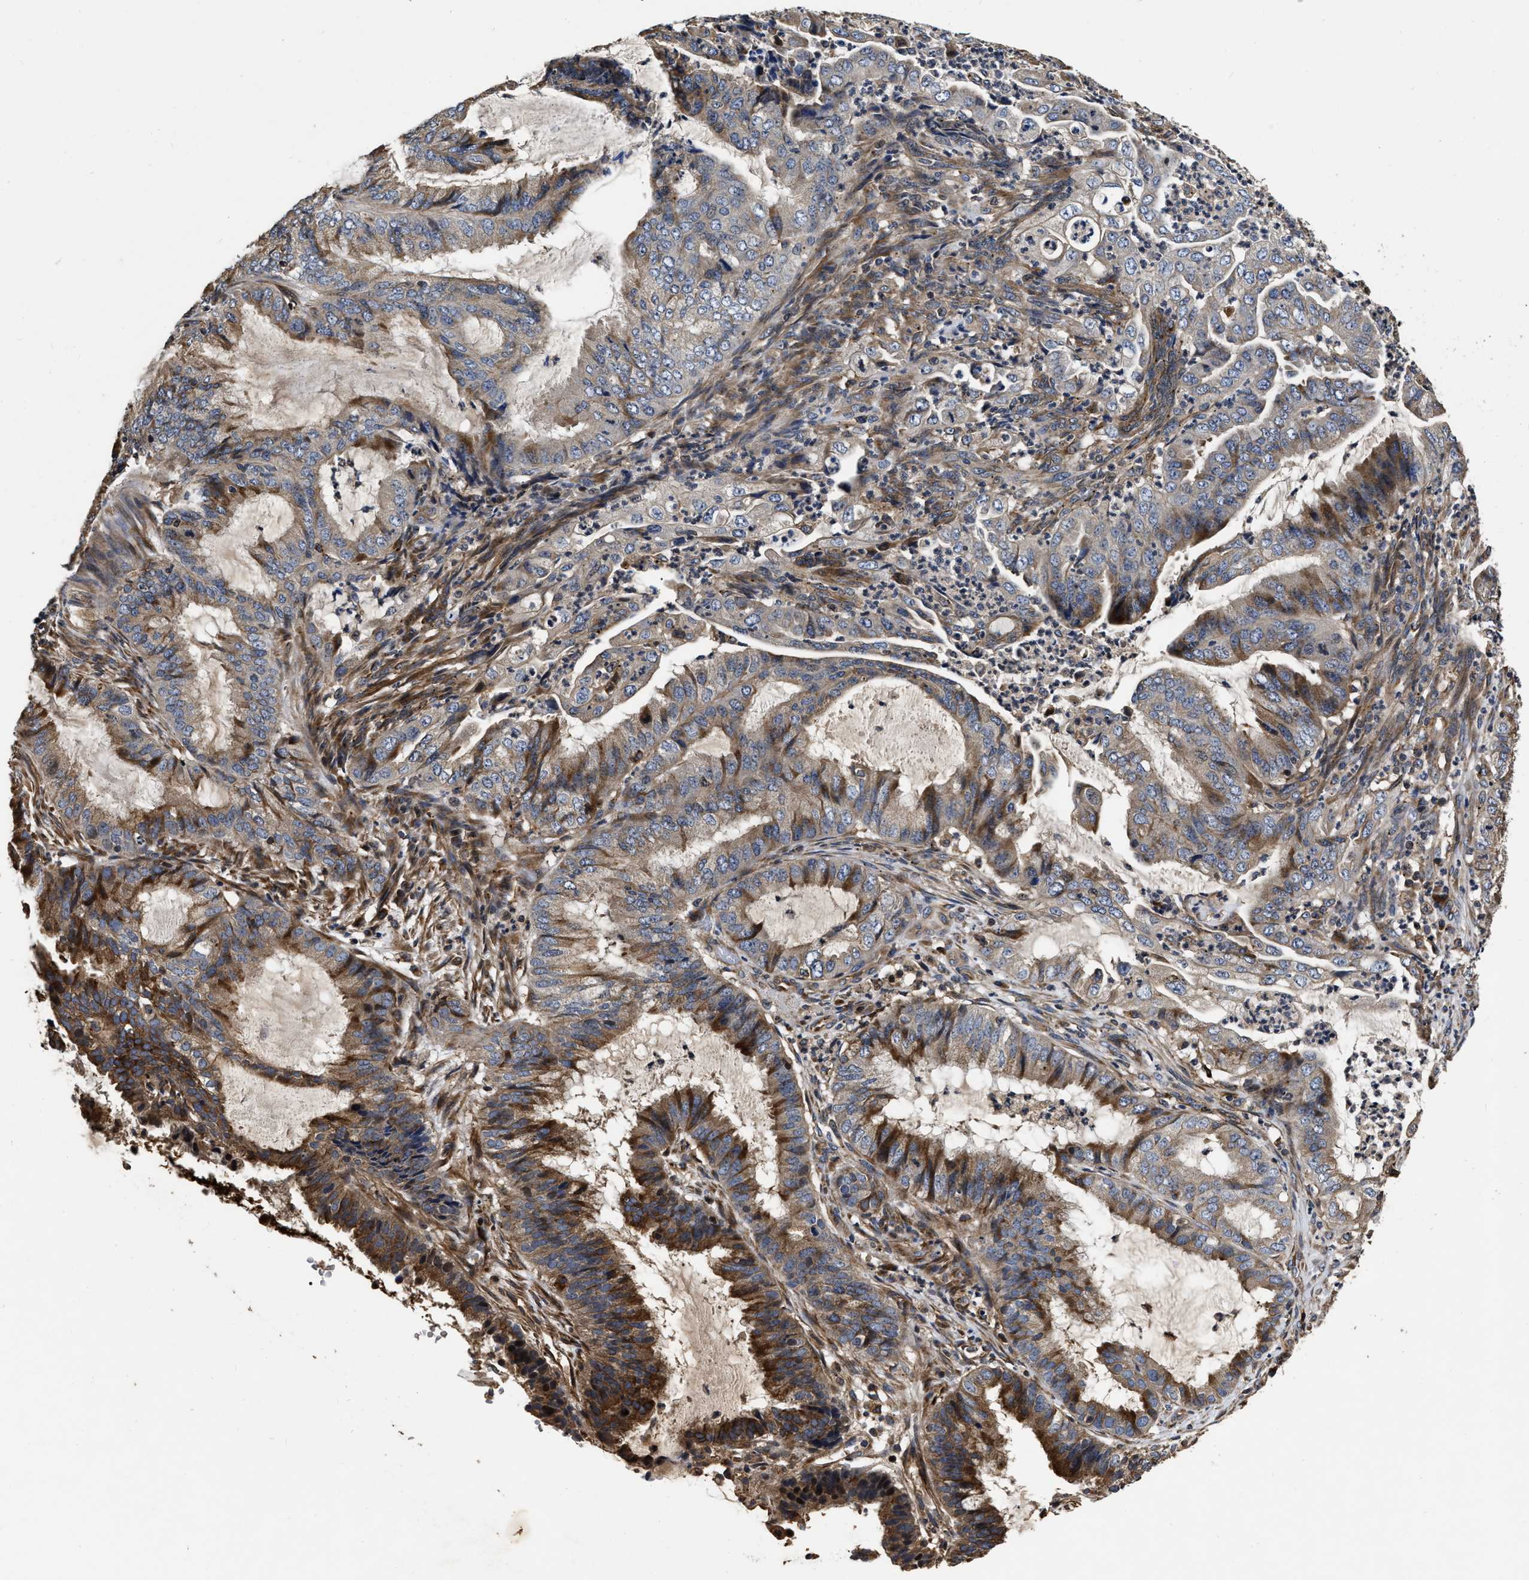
{"staining": {"intensity": "moderate", "quantity": "25%-75%", "location": "cytoplasmic/membranous"}, "tissue": "endometrial cancer", "cell_type": "Tumor cells", "image_type": "cancer", "snomed": [{"axis": "morphology", "description": "Adenocarcinoma, NOS"}, {"axis": "topography", "description": "Endometrium"}], "caption": "Immunohistochemical staining of human endometrial adenocarcinoma reveals medium levels of moderate cytoplasmic/membranous staining in approximately 25%-75% of tumor cells.", "gene": "ABCG8", "patient": {"sex": "female", "age": 51}}